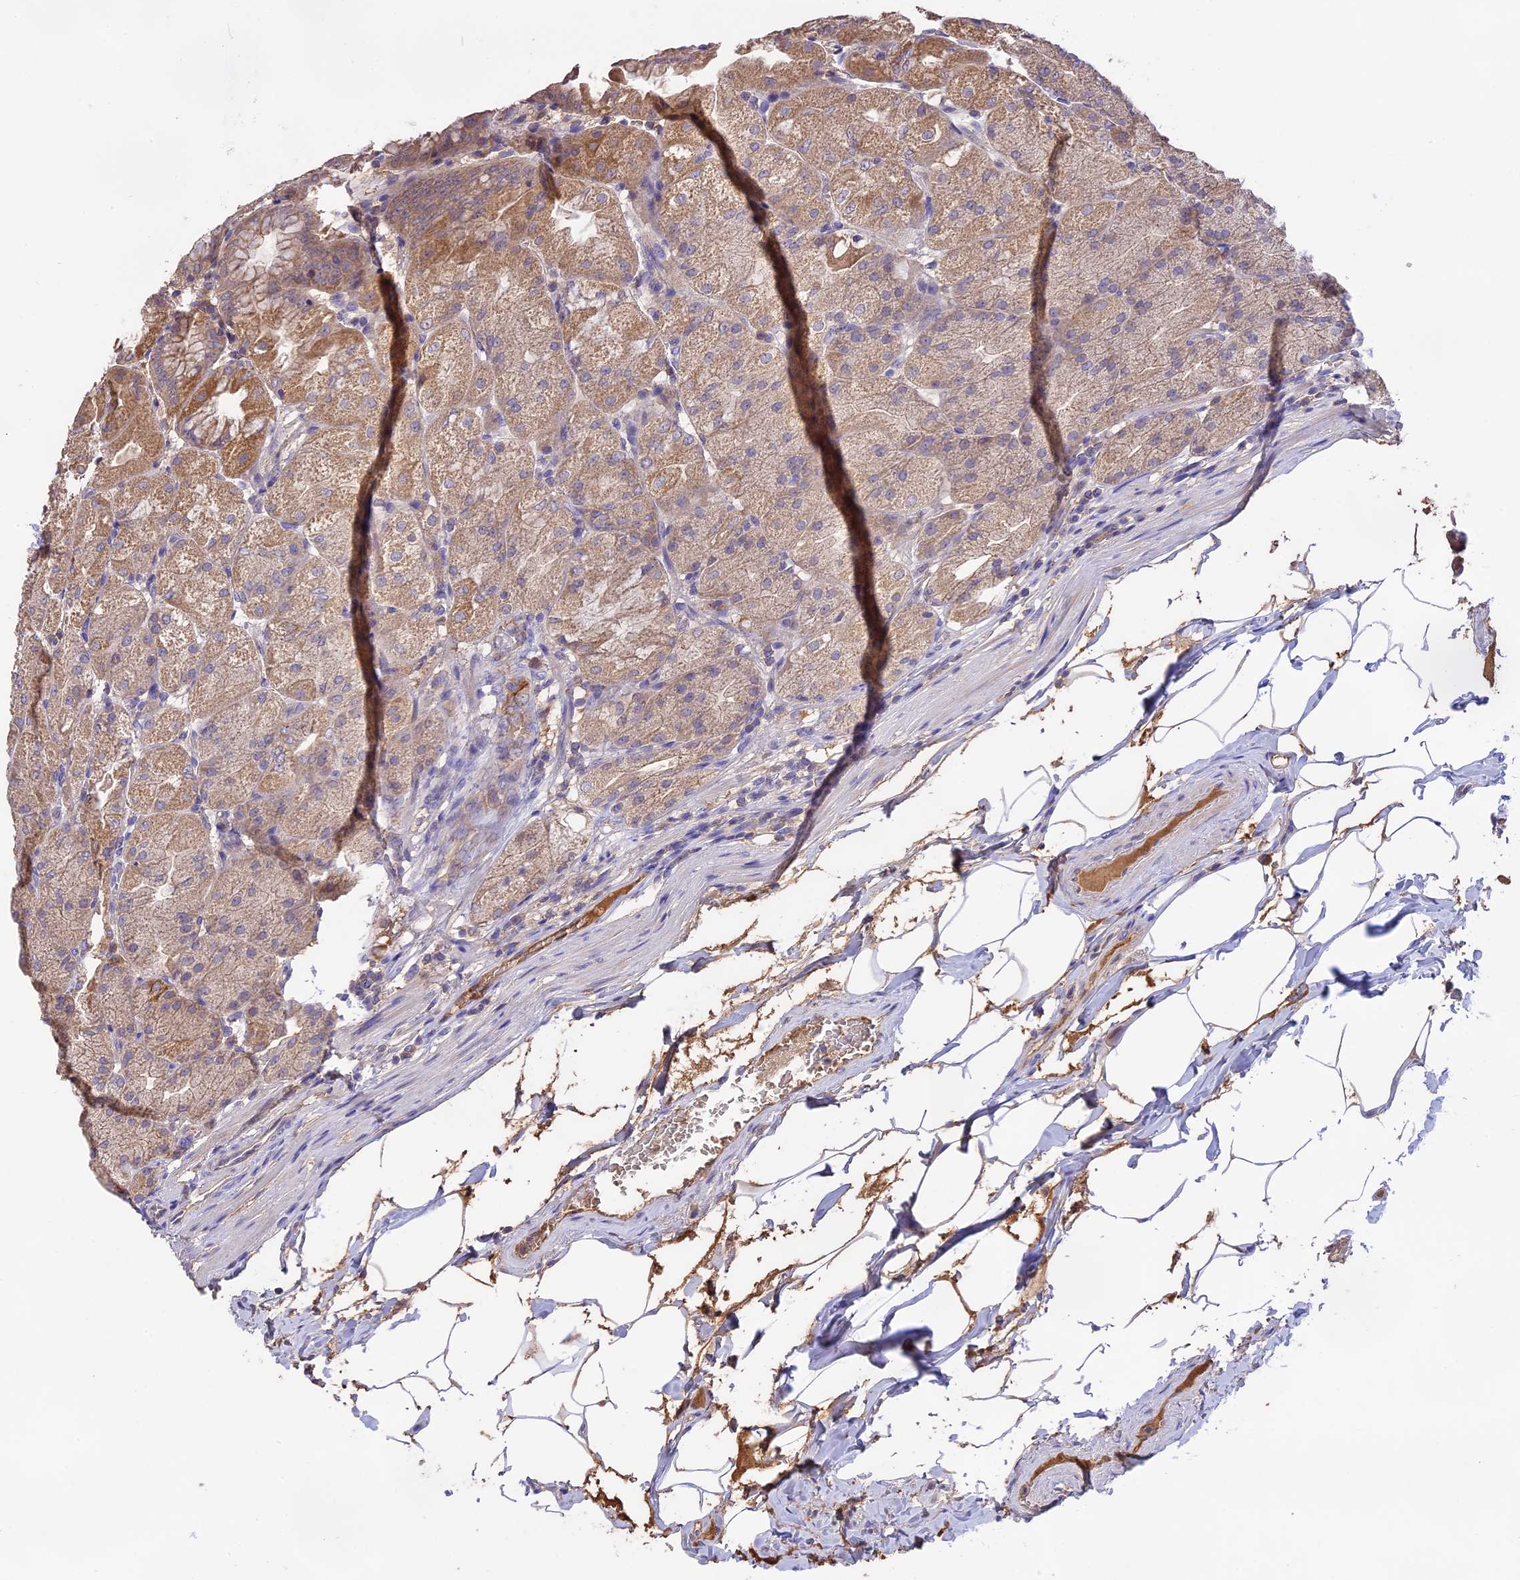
{"staining": {"intensity": "moderate", "quantity": "<25%", "location": "cytoplasmic/membranous"}, "tissue": "stomach", "cell_type": "Glandular cells", "image_type": "normal", "snomed": [{"axis": "morphology", "description": "Normal tissue, NOS"}, {"axis": "topography", "description": "Stomach, upper"}, {"axis": "topography", "description": "Stomach, lower"}], "caption": "A low amount of moderate cytoplasmic/membranous expression is seen in about <25% of glandular cells in normal stomach.", "gene": "NUDT8", "patient": {"sex": "male", "age": 62}}